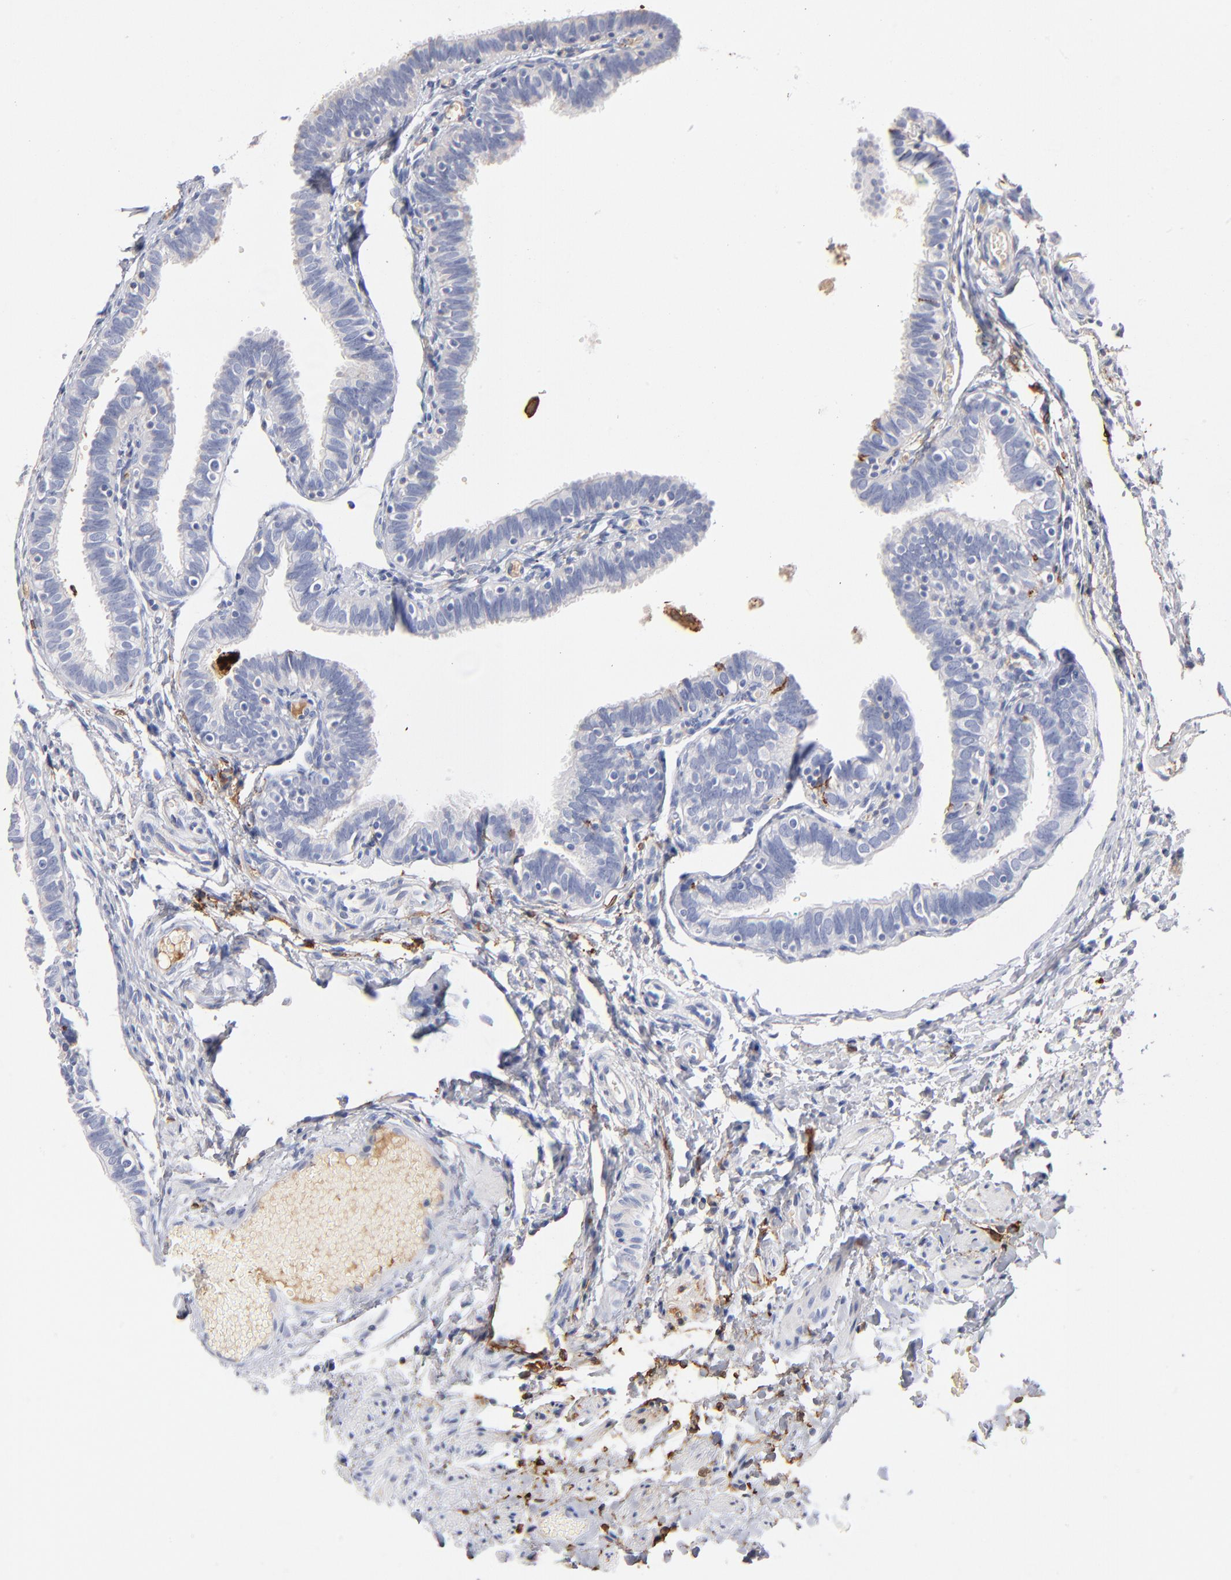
{"staining": {"intensity": "negative", "quantity": "none", "location": "none"}, "tissue": "fallopian tube", "cell_type": "Glandular cells", "image_type": "normal", "snomed": [{"axis": "morphology", "description": "Normal tissue, NOS"}, {"axis": "topography", "description": "Fallopian tube"}], "caption": "This photomicrograph is of benign fallopian tube stained with IHC to label a protein in brown with the nuclei are counter-stained blue. There is no expression in glandular cells. Brightfield microscopy of immunohistochemistry (IHC) stained with DAB (3,3'-diaminobenzidine) (brown) and hematoxylin (blue), captured at high magnification.", "gene": "APOH", "patient": {"sex": "female", "age": 46}}